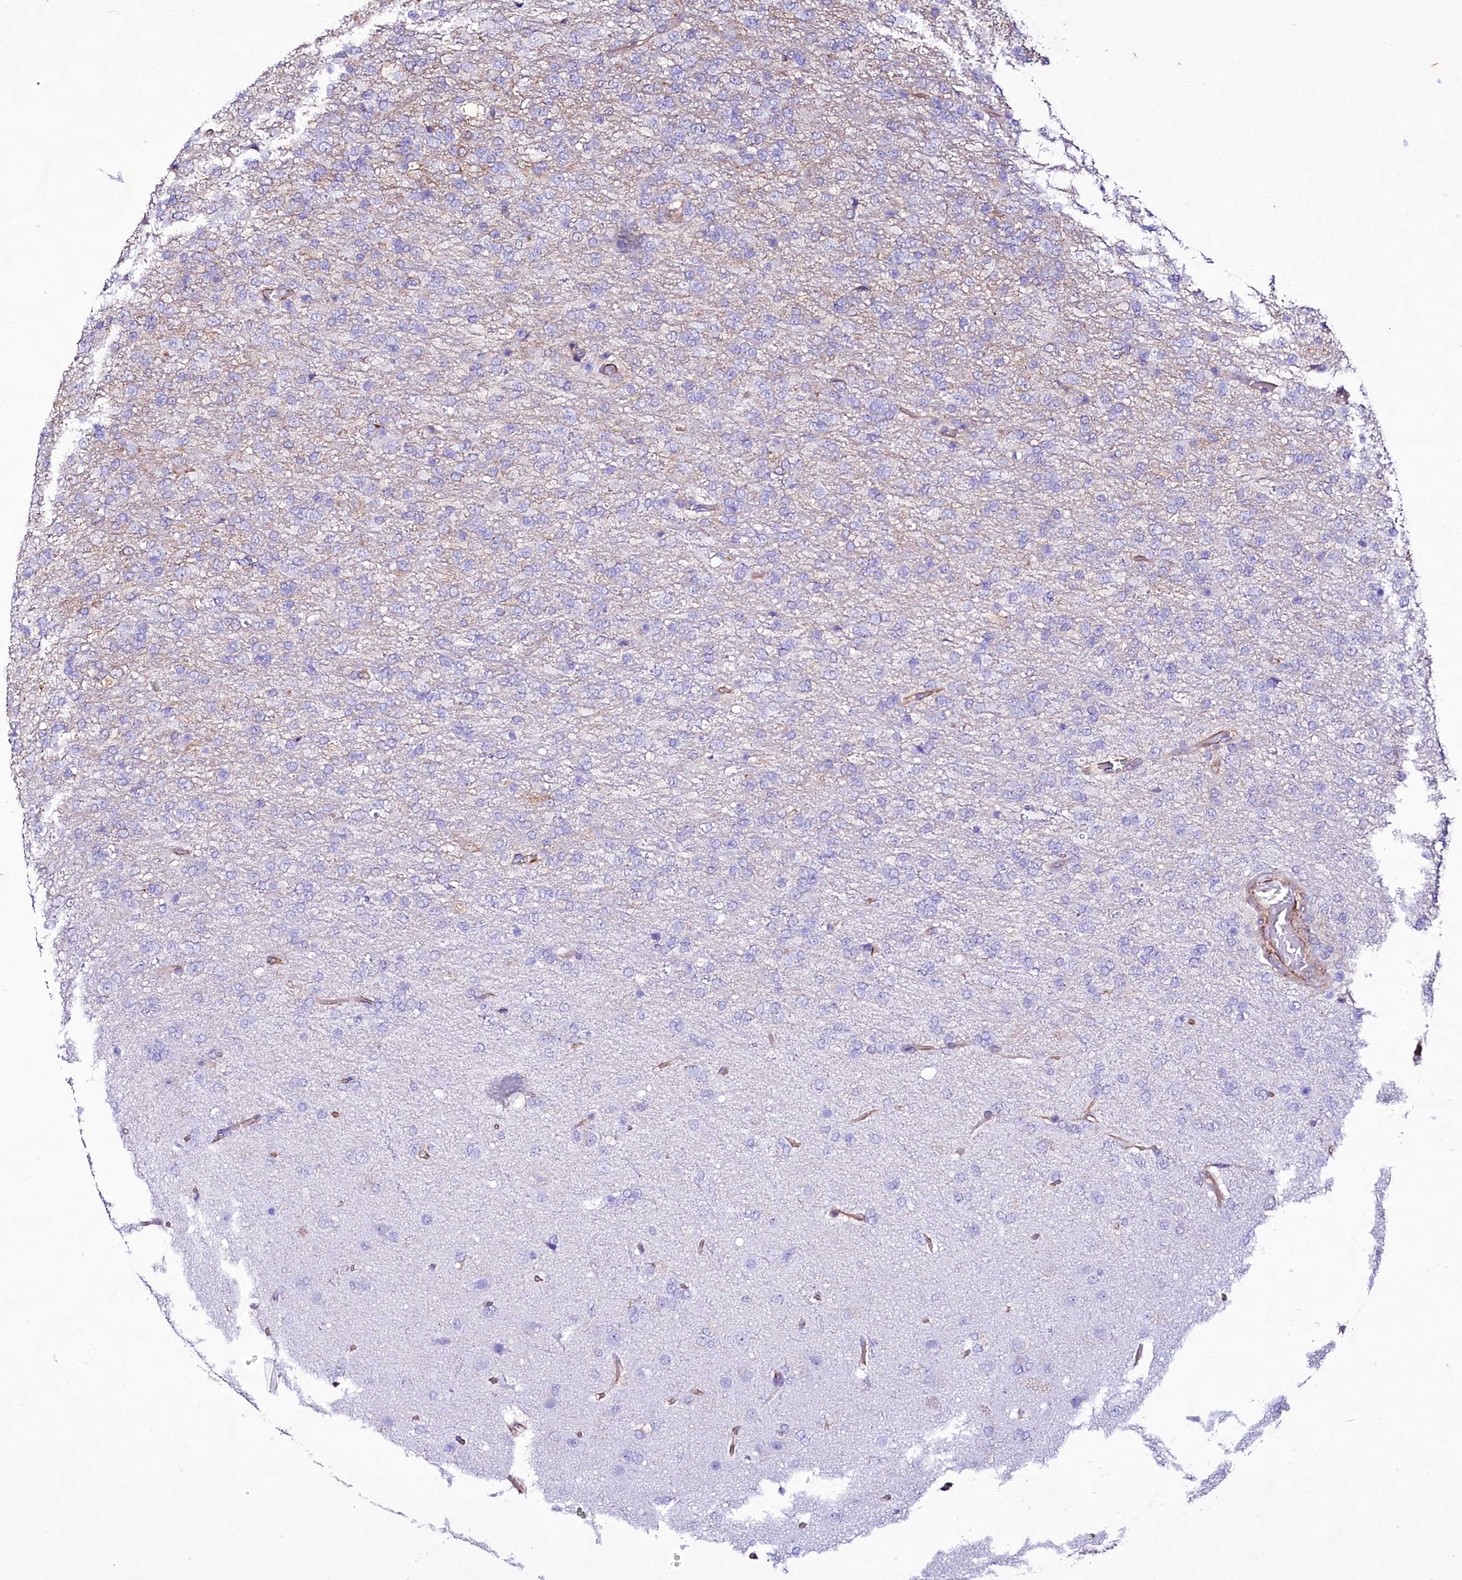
{"staining": {"intensity": "negative", "quantity": "none", "location": "none"}, "tissue": "glioma", "cell_type": "Tumor cells", "image_type": "cancer", "snomed": [{"axis": "morphology", "description": "Glioma, malignant, High grade"}, {"axis": "topography", "description": "Brain"}], "caption": "Immunohistochemistry of human glioma exhibits no positivity in tumor cells.", "gene": "CD99", "patient": {"sex": "female", "age": 74}}